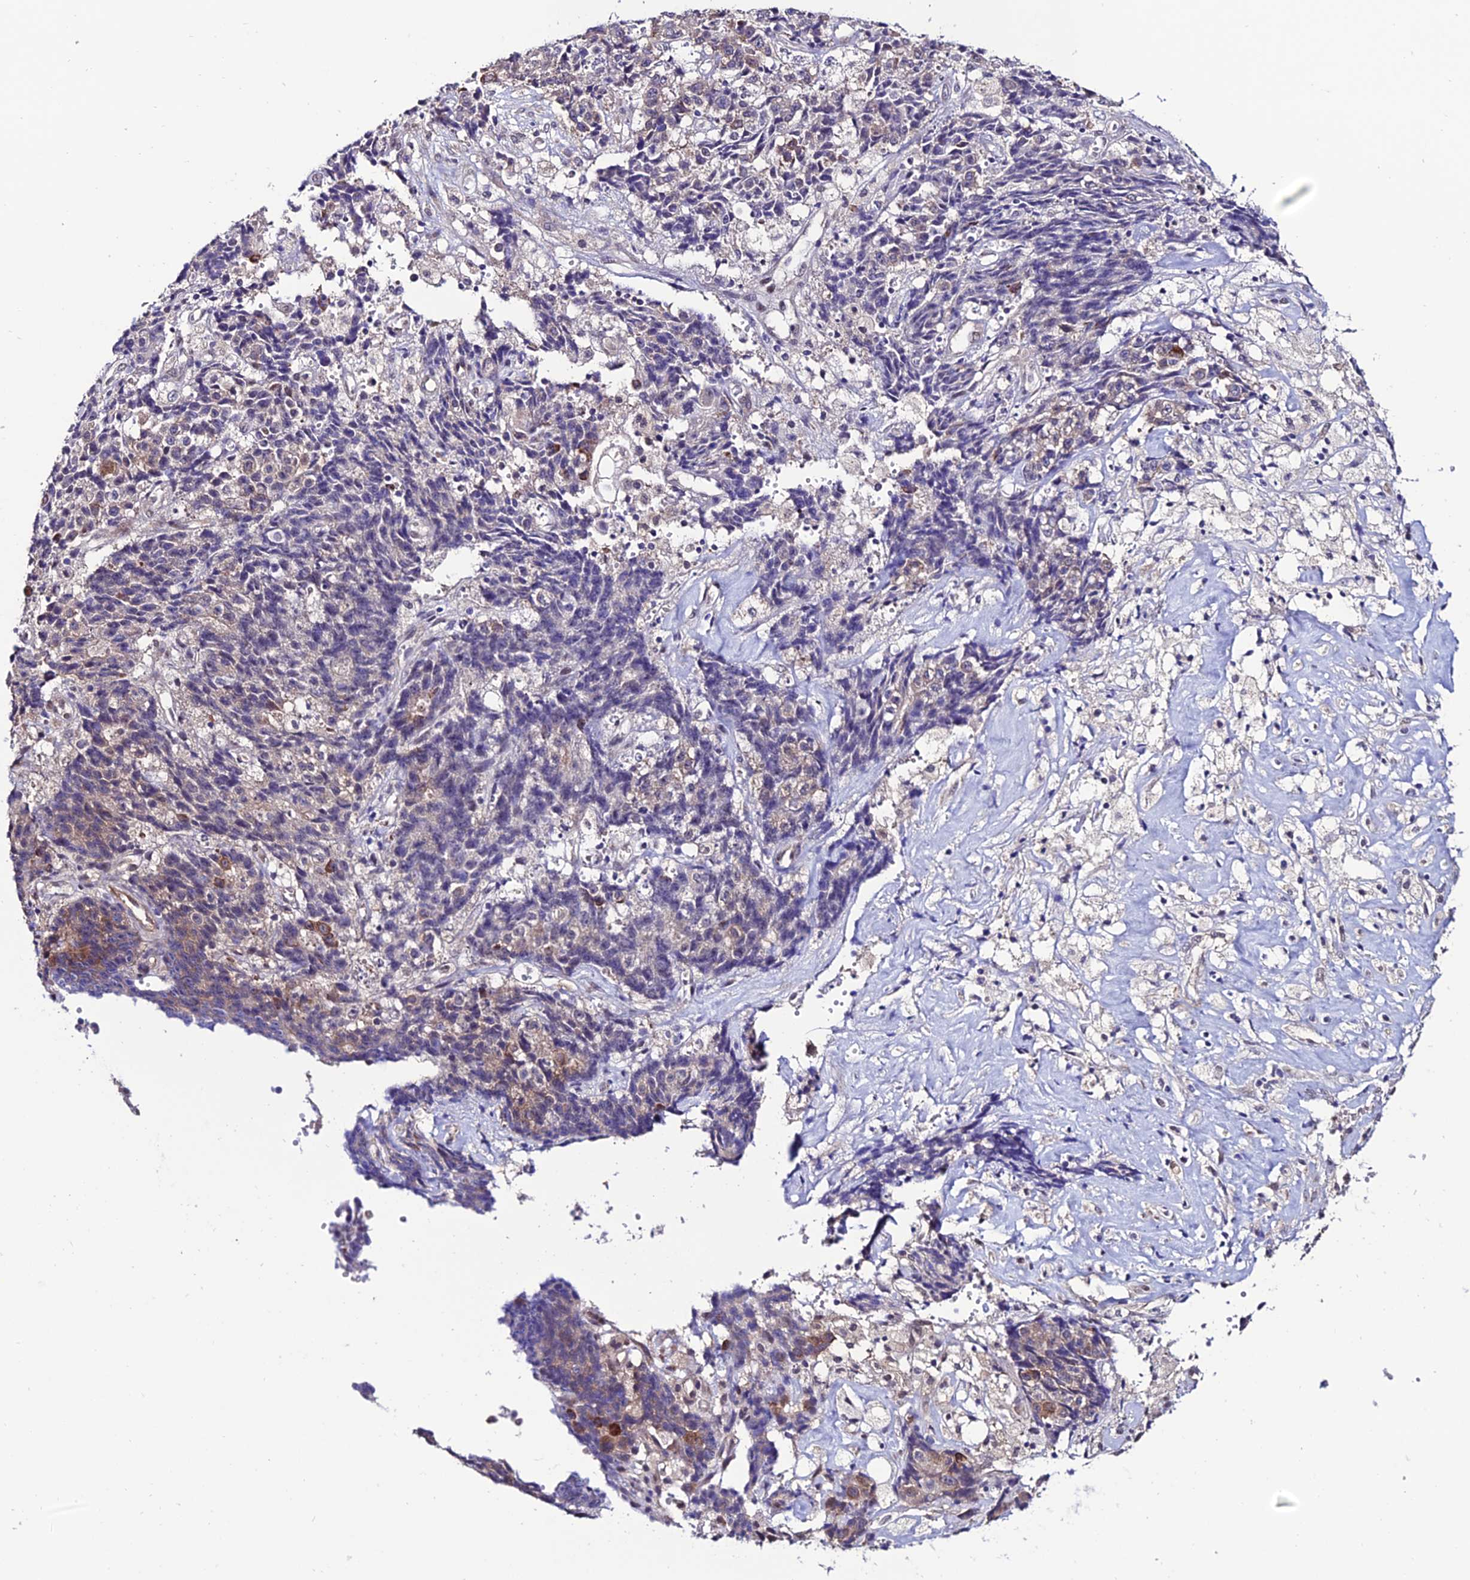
{"staining": {"intensity": "weak", "quantity": "<25%", "location": "cytoplasmic/membranous"}, "tissue": "ovarian cancer", "cell_type": "Tumor cells", "image_type": "cancer", "snomed": [{"axis": "morphology", "description": "Carcinoma, endometroid"}, {"axis": "topography", "description": "Ovary"}], "caption": "An immunohistochemistry image of ovarian cancer is shown. There is no staining in tumor cells of ovarian cancer.", "gene": "FZD8", "patient": {"sex": "female", "age": 42}}